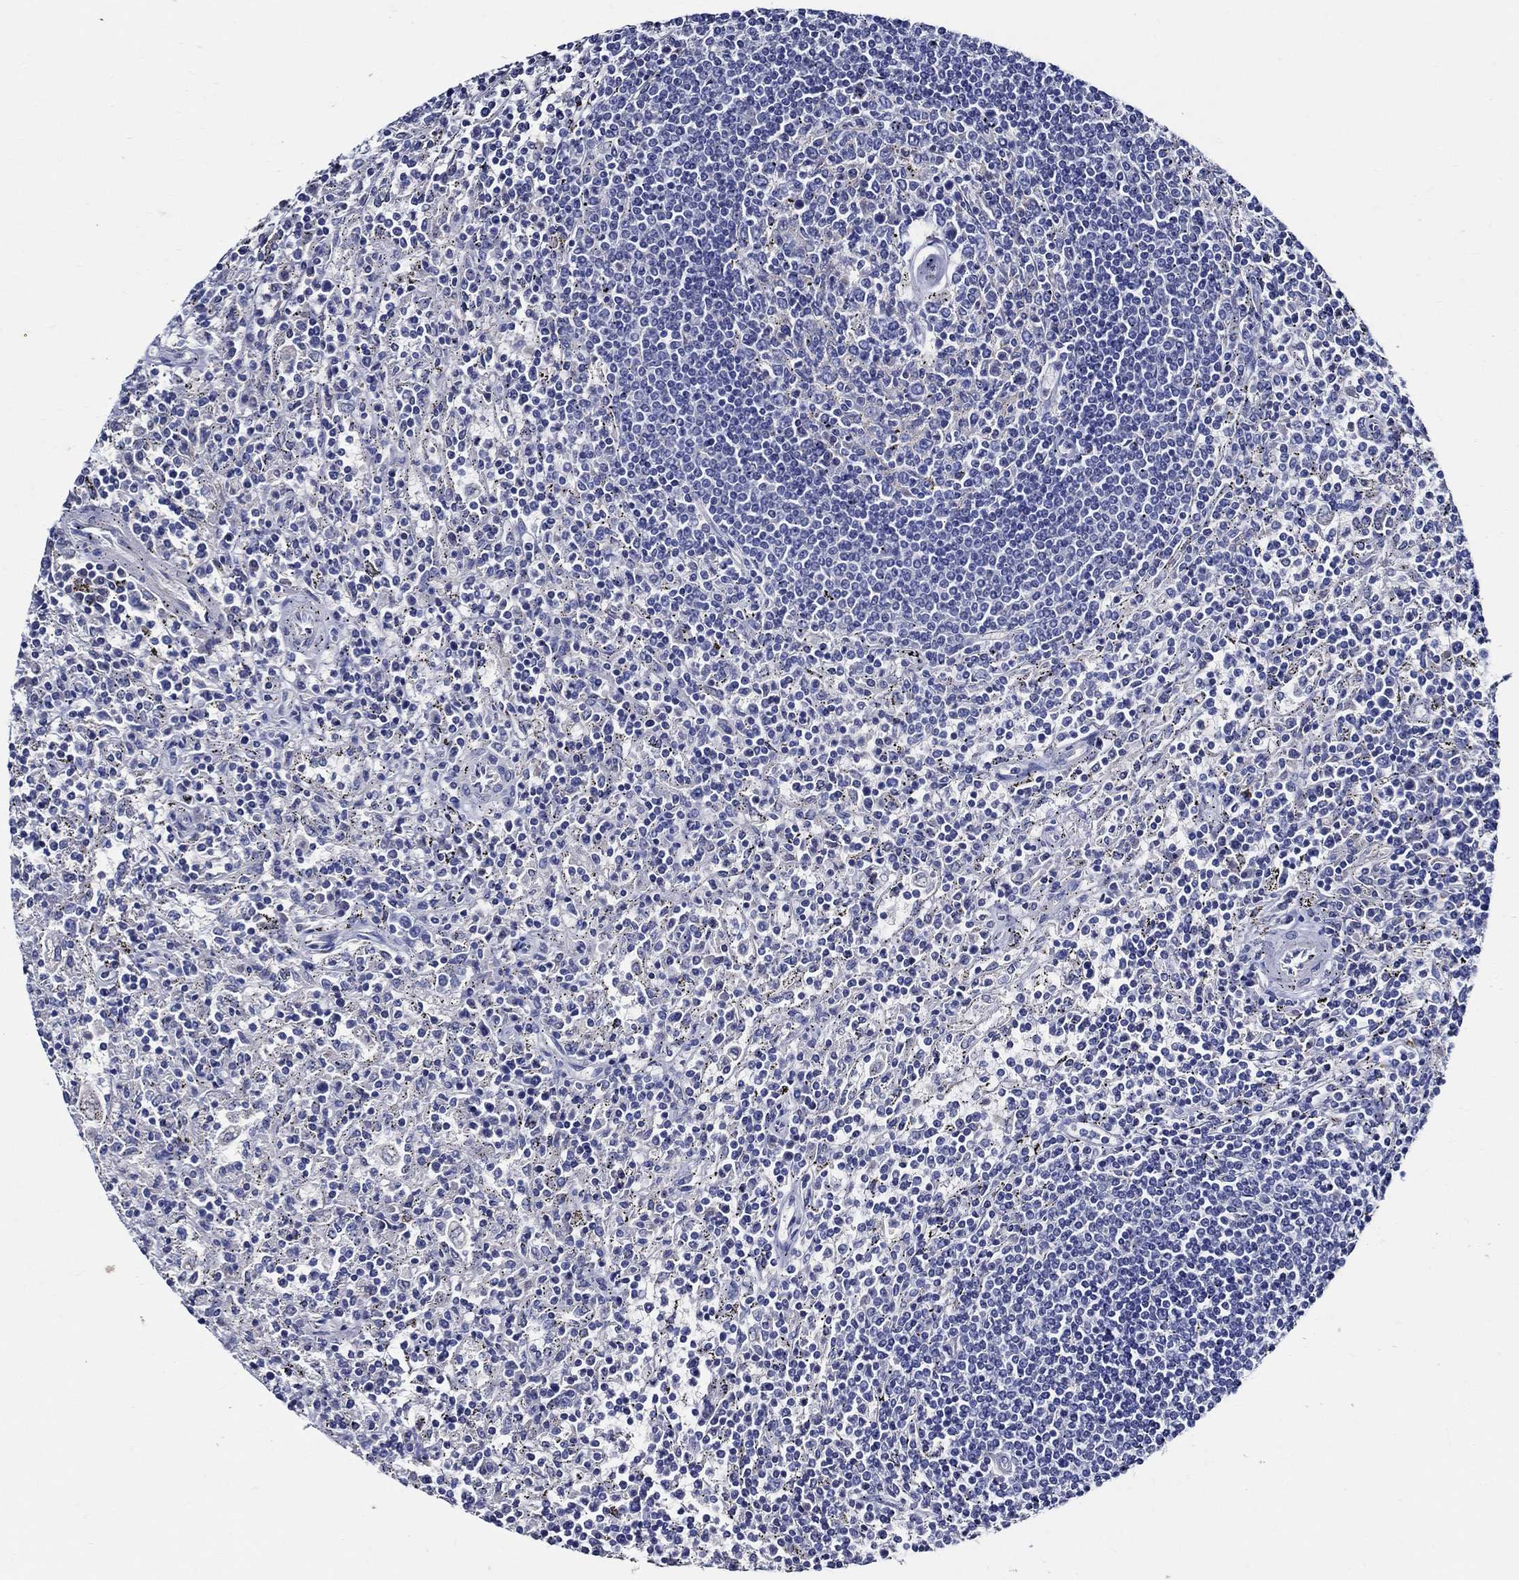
{"staining": {"intensity": "negative", "quantity": "none", "location": "none"}, "tissue": "lymphoma", "cell_type": "Tumor cells", "image_type": "cancer", "snomed": [{"axis": "morphology", "description": "Malignant lymphoma, non-Hodgkin's type, Low grade"}, {"axis": "topography", "description": "Spleen"}], "caption": "Tumor cells are negative for protein expression in human lymphoma.", "gene": "SKOR1", "patient": {"sex": "male", "age": 62}}